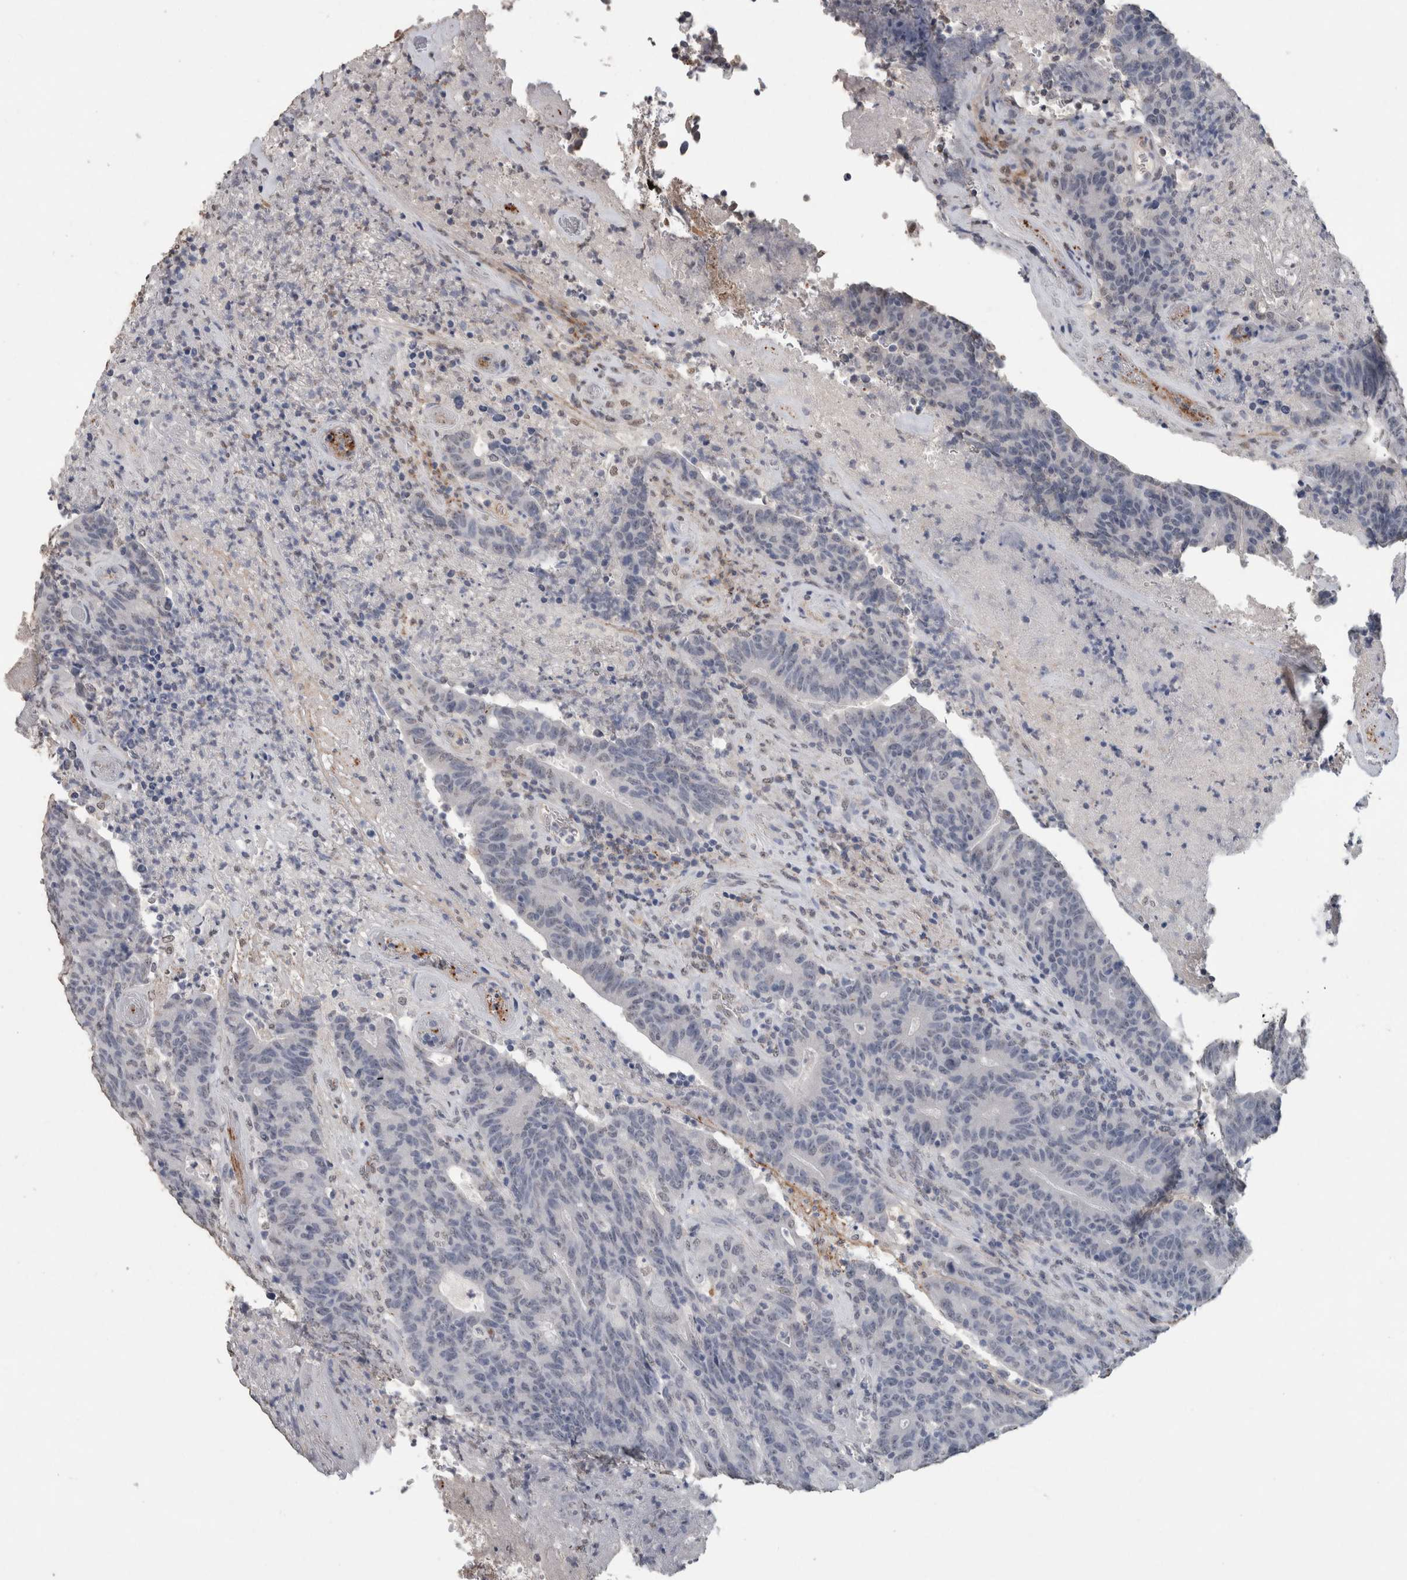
{"staining": {"intensity": "negative", "quantity": "none", "location": "none"}, "tissue": "colorectal cancer", "cell_type": "Tumor cells", "image_type": "cancer", "snomed": [{"axis": "morphology", "description": "Normal tissue, NOS"}, {"axis": "morphology", "description": "Adenocarcinoma, NOS"}, {"axis": "topography", "description": "Colon"}], "caption": "Tumor cells show no significant positivity in colorectal cancer (adenocarcinoma).", "gene": "LTBP1", "patient": {"sex": "female", "age": 75}}